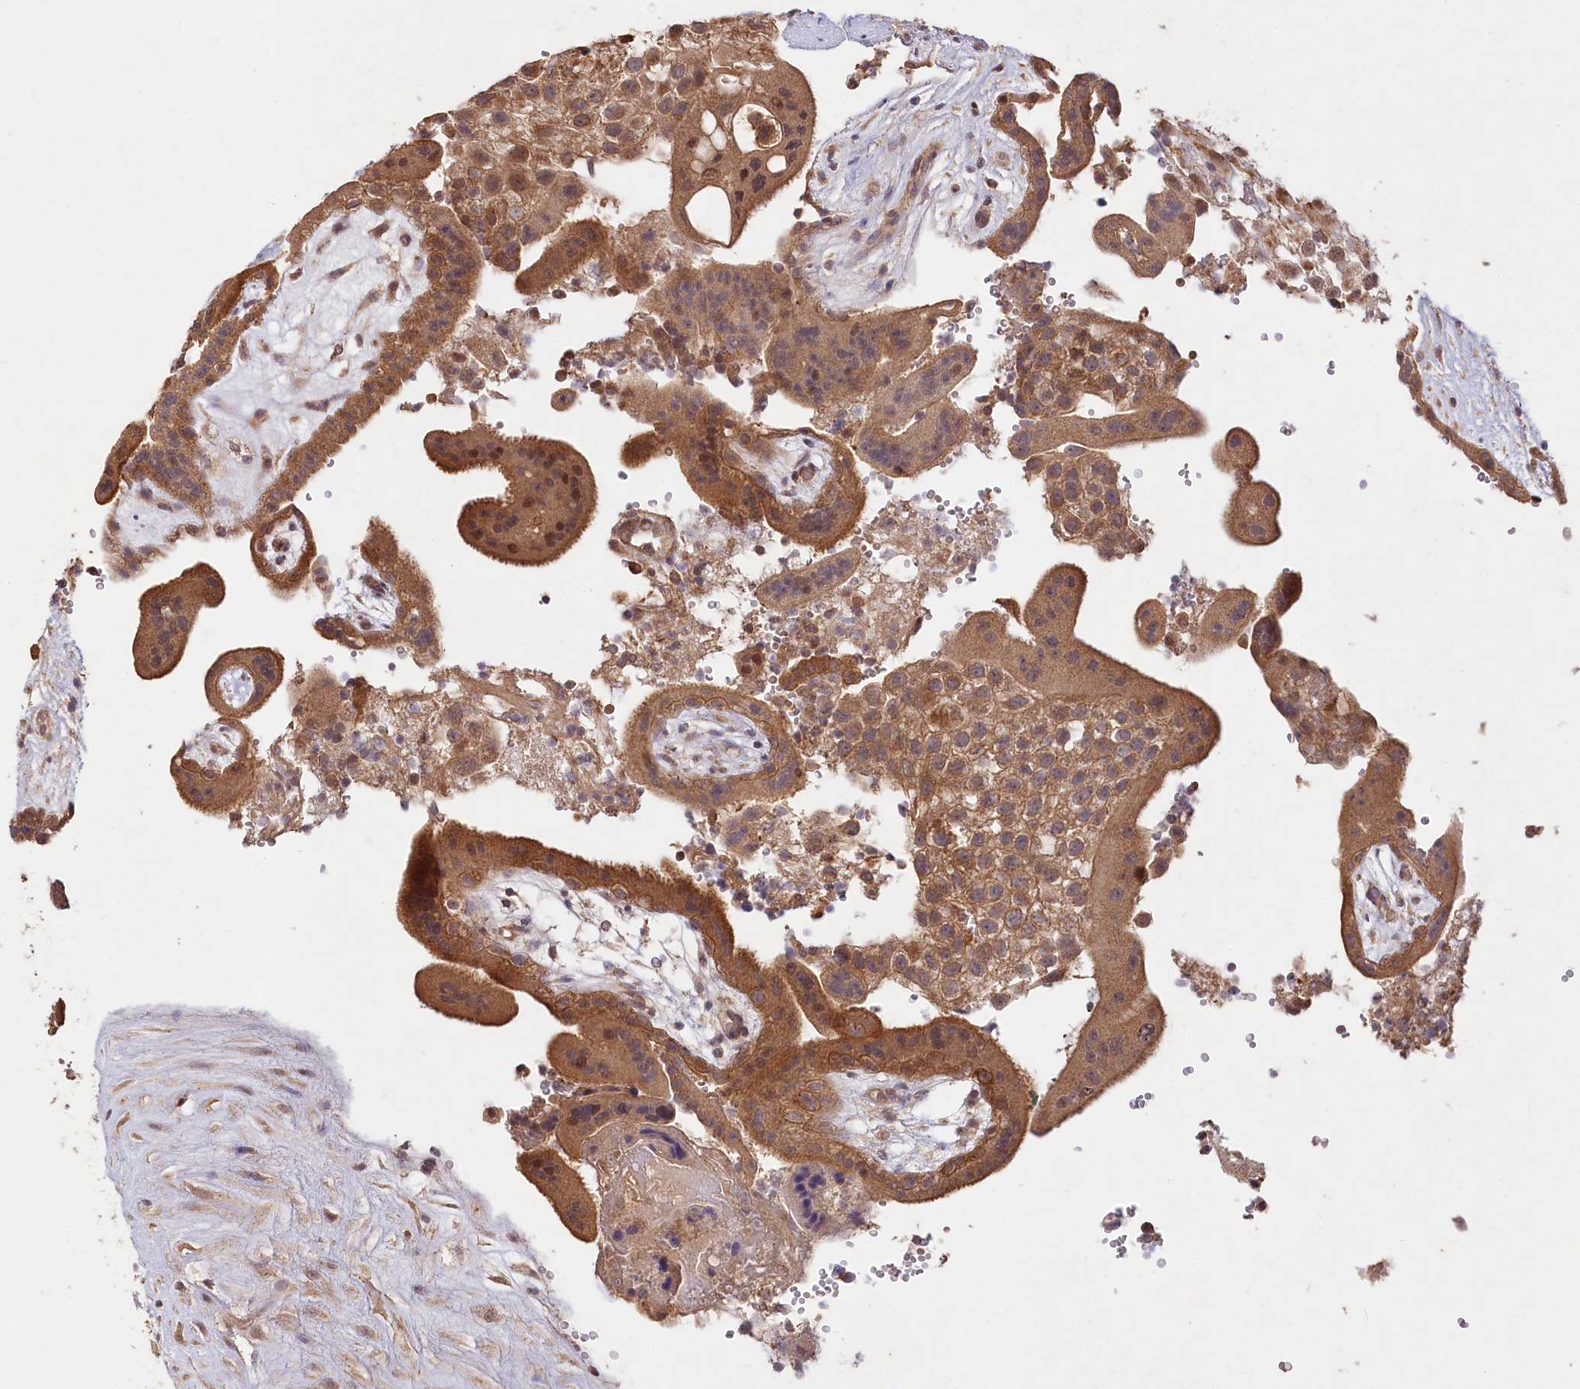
{"staining": {"intensity": "moderate", "quantity": ">75%", "location": "cytoplasmic/membranous"}, "tissue": "placenta", "cell_type": "Trophoblastic cells", "image_type": "normal", "snomed": [{"axis": "morphology", "description": "Normal tissue, NOS"}, {"axis": "topography", "description": "Placenta"}], "caption": "High-power microscopy captured an IHC photomicrograph of unremarkable placenta, revealing moderate cytoplasmic/membranous staining in approximately >75% of trophoblastic cells.", "gene": "IRAK1BP1", "patient": {"sex": "female", "age": 18}}